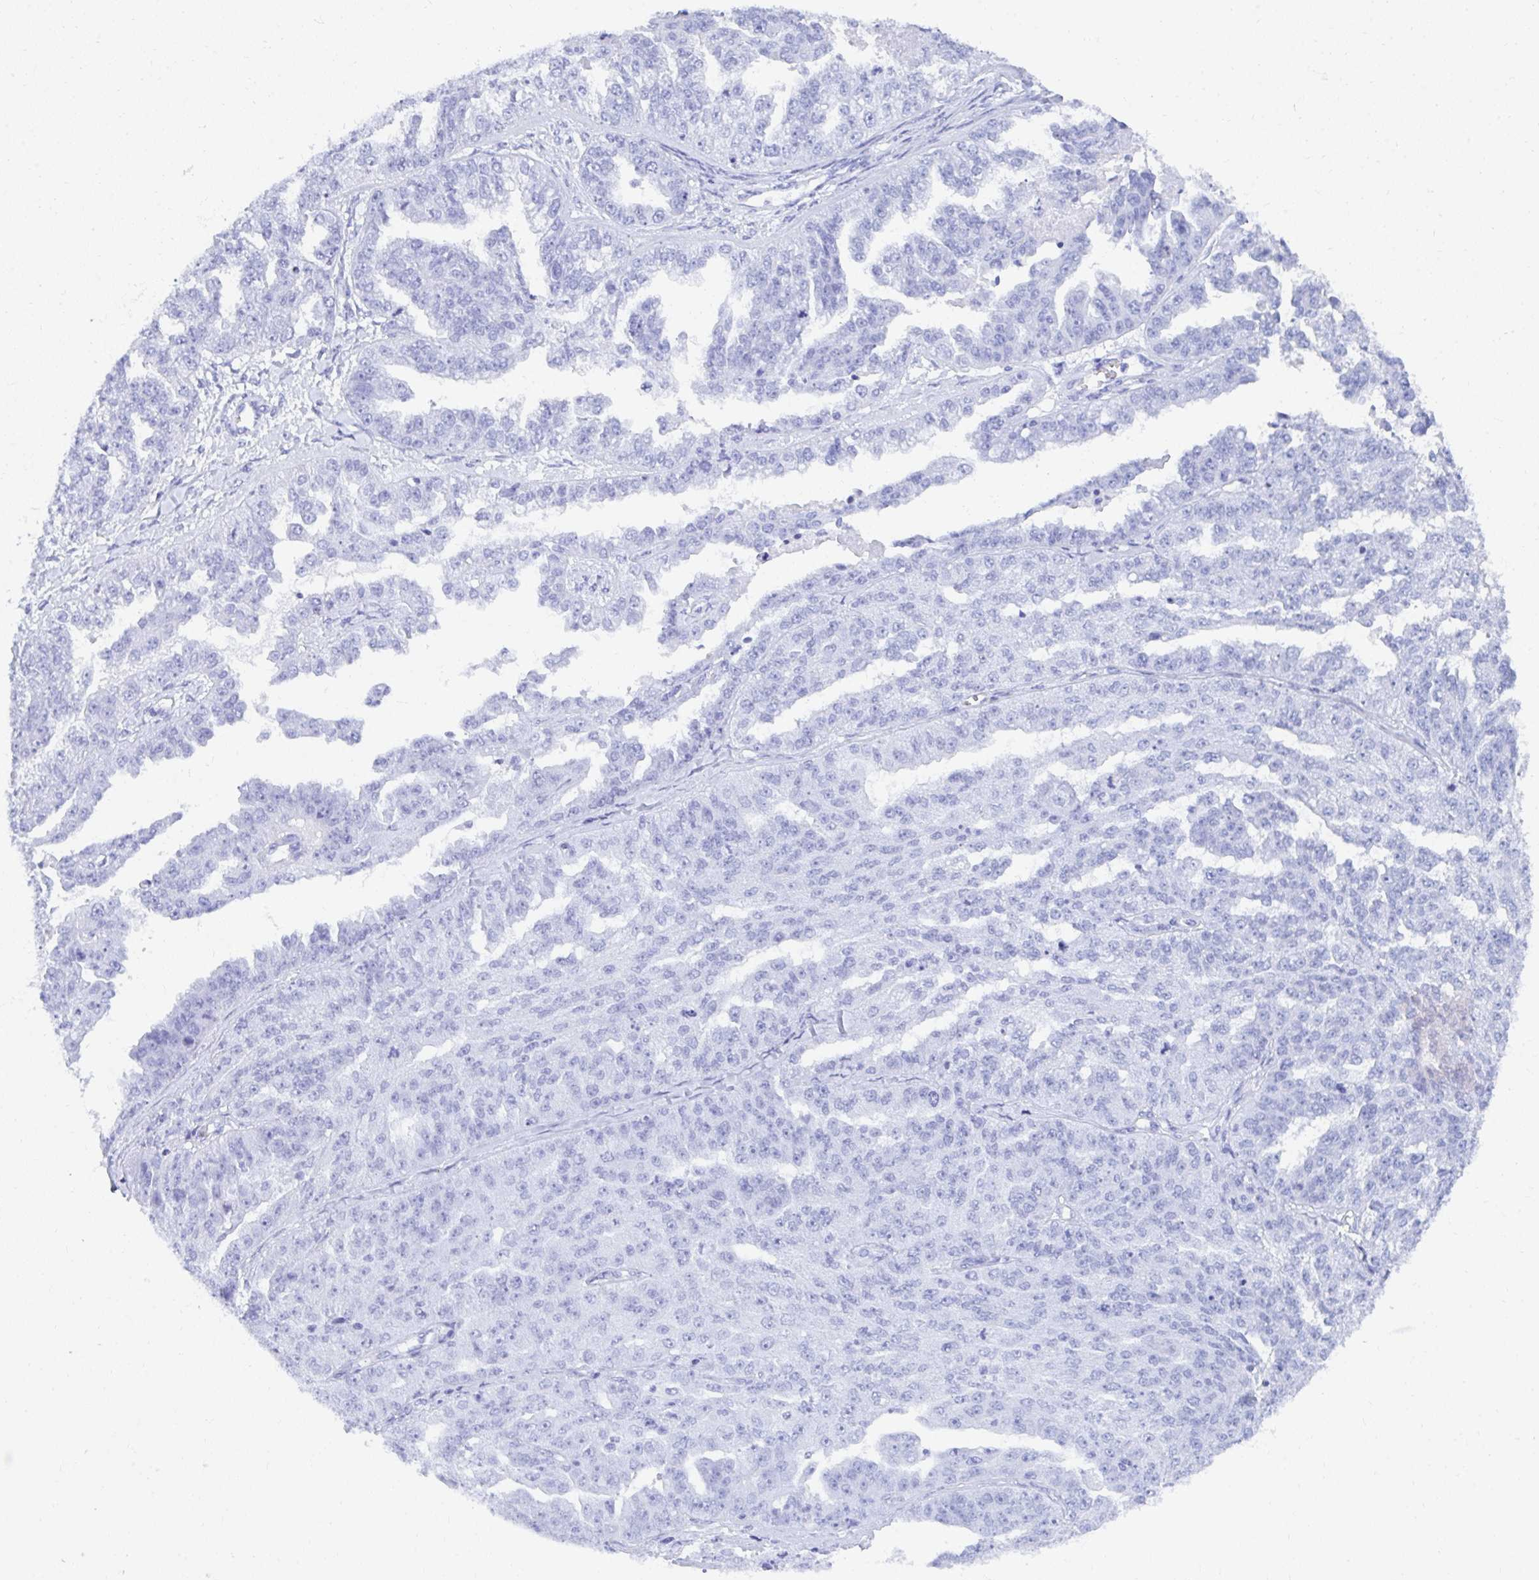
{"staining": {"intensity": "negative", "quantity": "none", "location": "none"}, "tissue": "ovarian cancer", "cell_type": "Tumor cells", "image_type": "cancer", "snomed": [{"axis": "morphology", "description": "Cystadenocarcinoma, serous, NOS"}, {"axis": "topography", "description": "Ovary"}], "caption": "Tumor cells show no significant staining in ovarian cancer (serous cystadenocarcinoma). (DAB (3,3'-diaminobenzidine) immunohistochemistry (IHC) visualized using brightfield microscopy, high magnification).", "gene": "MROH2B", "patient": {"sex": "female", "age": 58}}